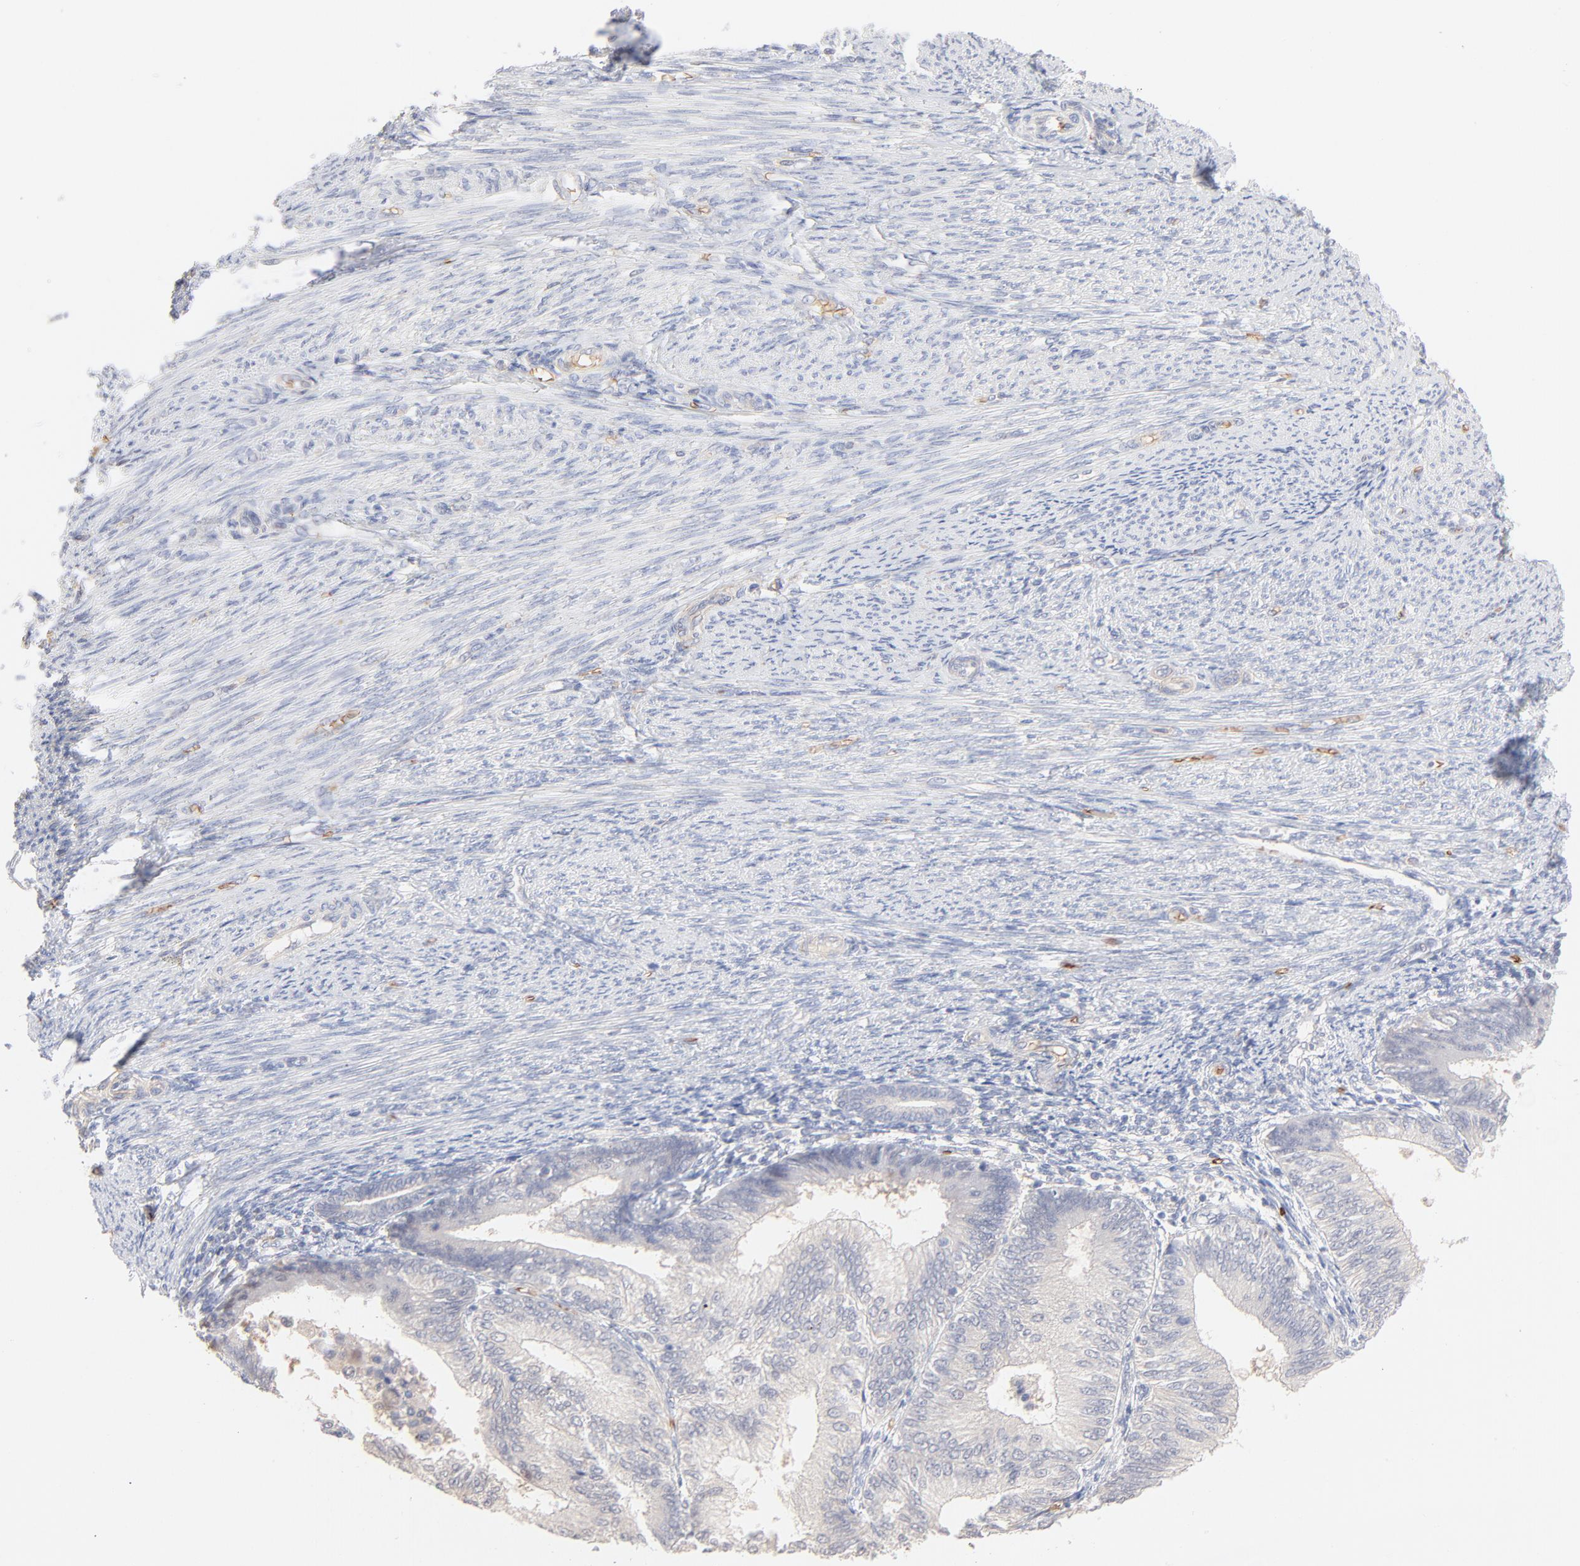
{"staining": {"intensity": "negative", "quantity": "none", "location": "none"}, "tissue": "endometrial cancer", "cell_type": "Tumor cells", "image_type": "cancer", "snomed": [{"axis": "morphology", "description": "Adenocarcinoma, NOS"}, {"axis": "topography", "description": "Endometrium"}], "caption": "This histopathology image is of adenocarcinoma (endometrial) stained with immunohistochemistry (IHC) to label a protein in brown with the nuclei are counter-stained blue. There is no staining in tumor cells.", "gene": "SPTB", "patient": {"sex": "female", "age": 55}}